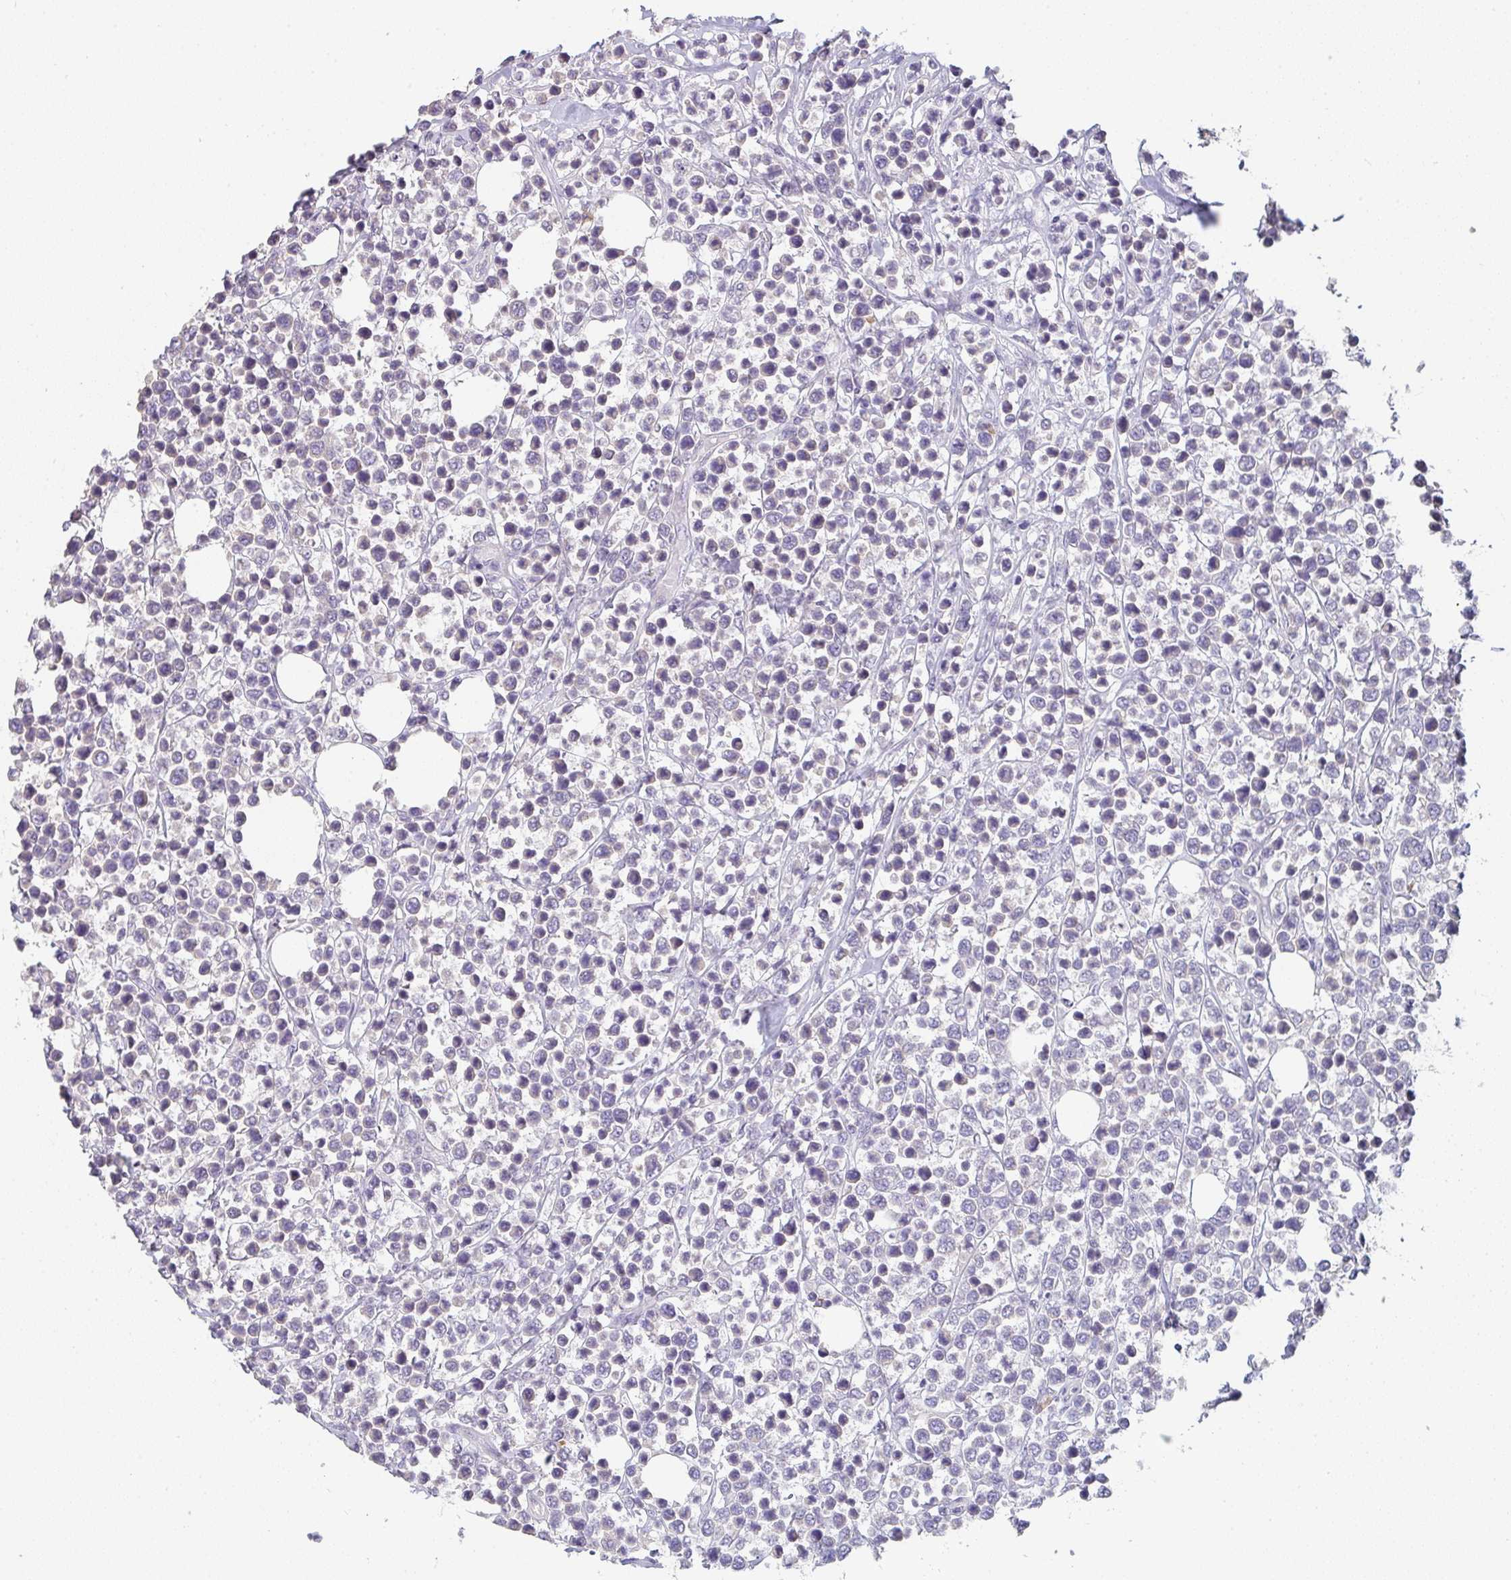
{"staining": {"intensity": "negative", "quantity": "none", "location": "none"}, "tissue": "lymphoma", "cell_type": "Tumor cells", "image_type": "cancer", "snomed": [{"axis": "morphology", "description": "Malignant lymphoma, non-Hodgkin's type, Low grade"}, {"axis": "topography", "description": "Lymph node"}], "caption": "High power microscopy micrograph of an IHC histopathology image of lymphoma, revealing no significant staining in tumor cells.", "gene": "ZNF215", "patient": {"sex": "male", "age": 60}}